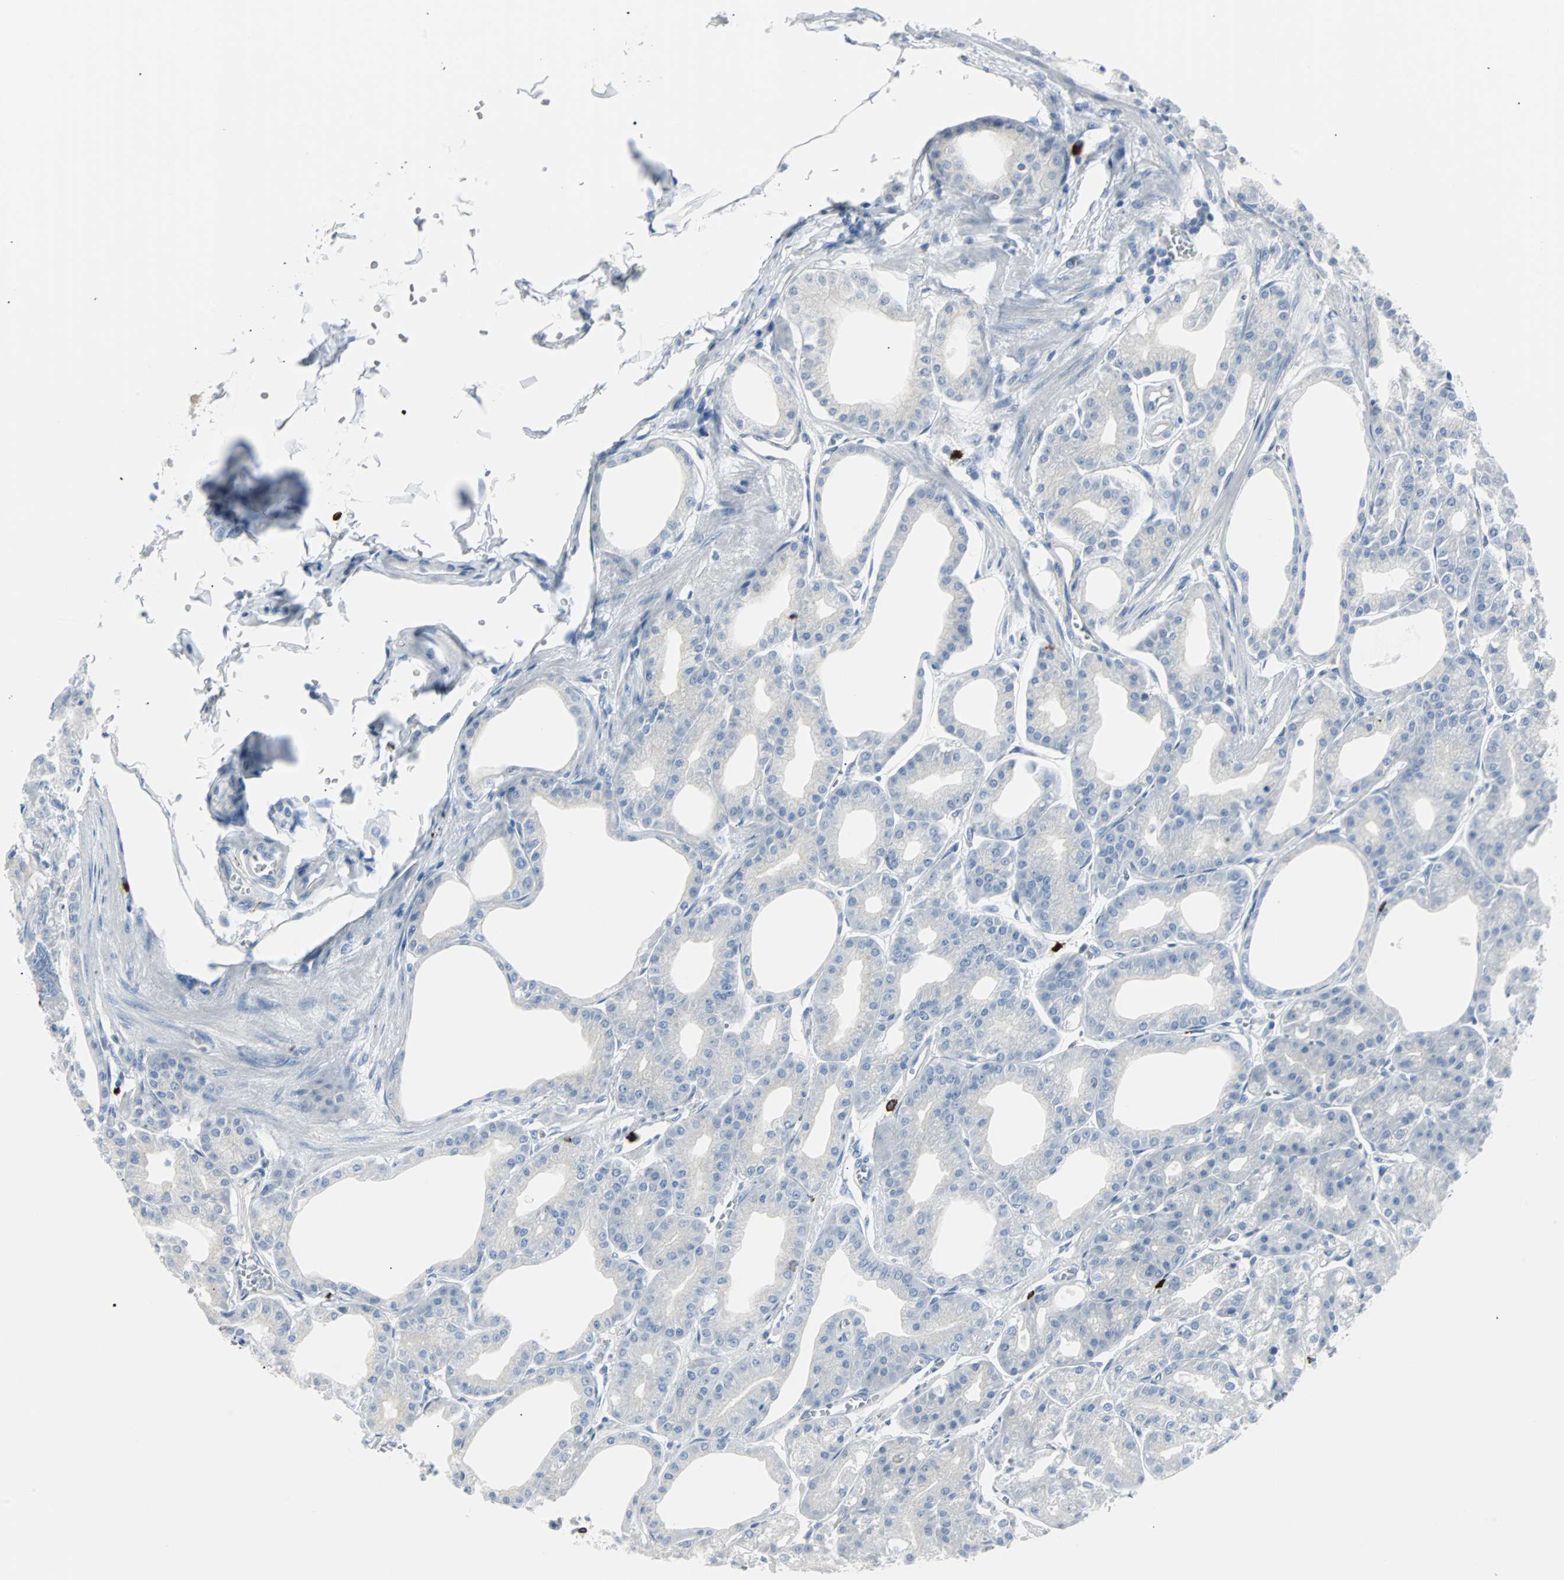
{"staining": {"intensity": "moderate", "quantity": "<25%", "location": "cytoplasmic/membranous"}, "tissue": "stomach", "cell_type": "Glandular cells", "image_type": "normal", "snomed": [{"axis": "morphology", "description": "Normal tissue, NOS"}, {"axis": "topography", "description": "Stomach, lower"}], "caption": "Moderate cytoplasmic/membranous positivity is present in about <25% of glandular cells in unremarkable stomach. (IHC, brightfield microscopy, high magnification).", "gene": "RASA1", "patient": {"sex": "male", "age": 71}}